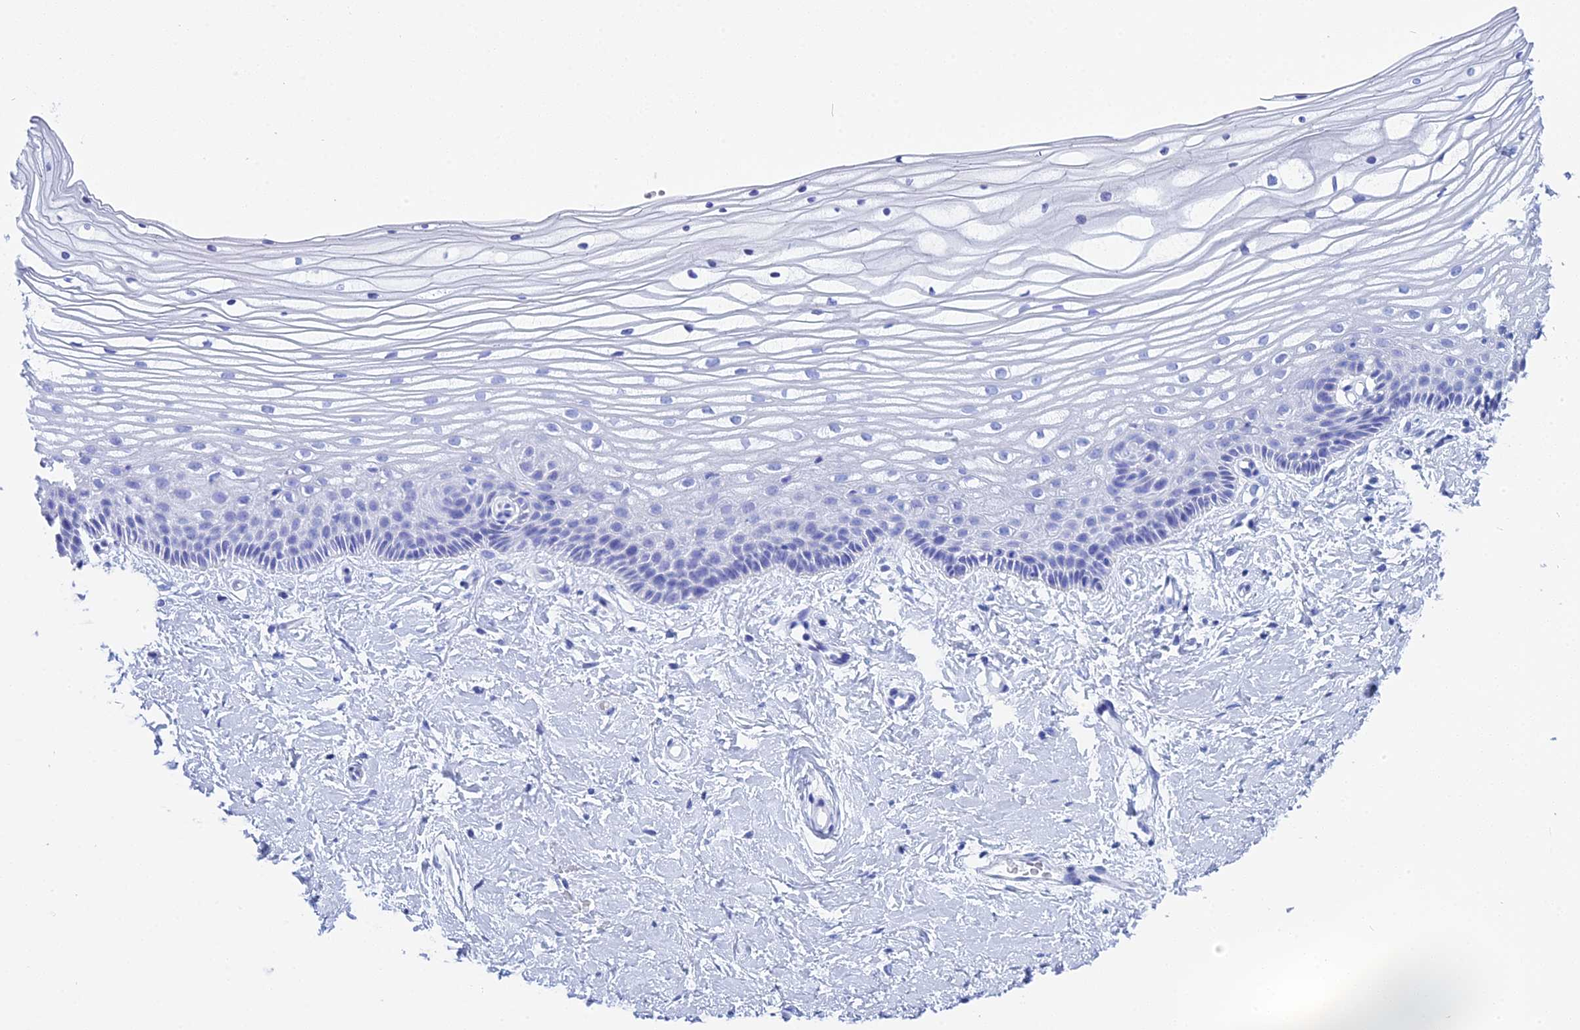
{"staining": {"intensity": "negative", "quantity": "none", "location": "none"}, "tissue": "vagina", "cell_type": "Squamous epithelial cells", "image_type": "normal", "snomed": [{"axis": "morphology", "description": "Normal tissue, NOS"}, {"axis": "topography", "description": "Vagina"}, {"axis": "topography", "description": "Cervix"}], "caption": "The histopathology image demonstrates no staining of squamous epithelial cells in unremarkable vagina.", "gene": "TEX101", "patient": {"sex": "female", "age": 40}}